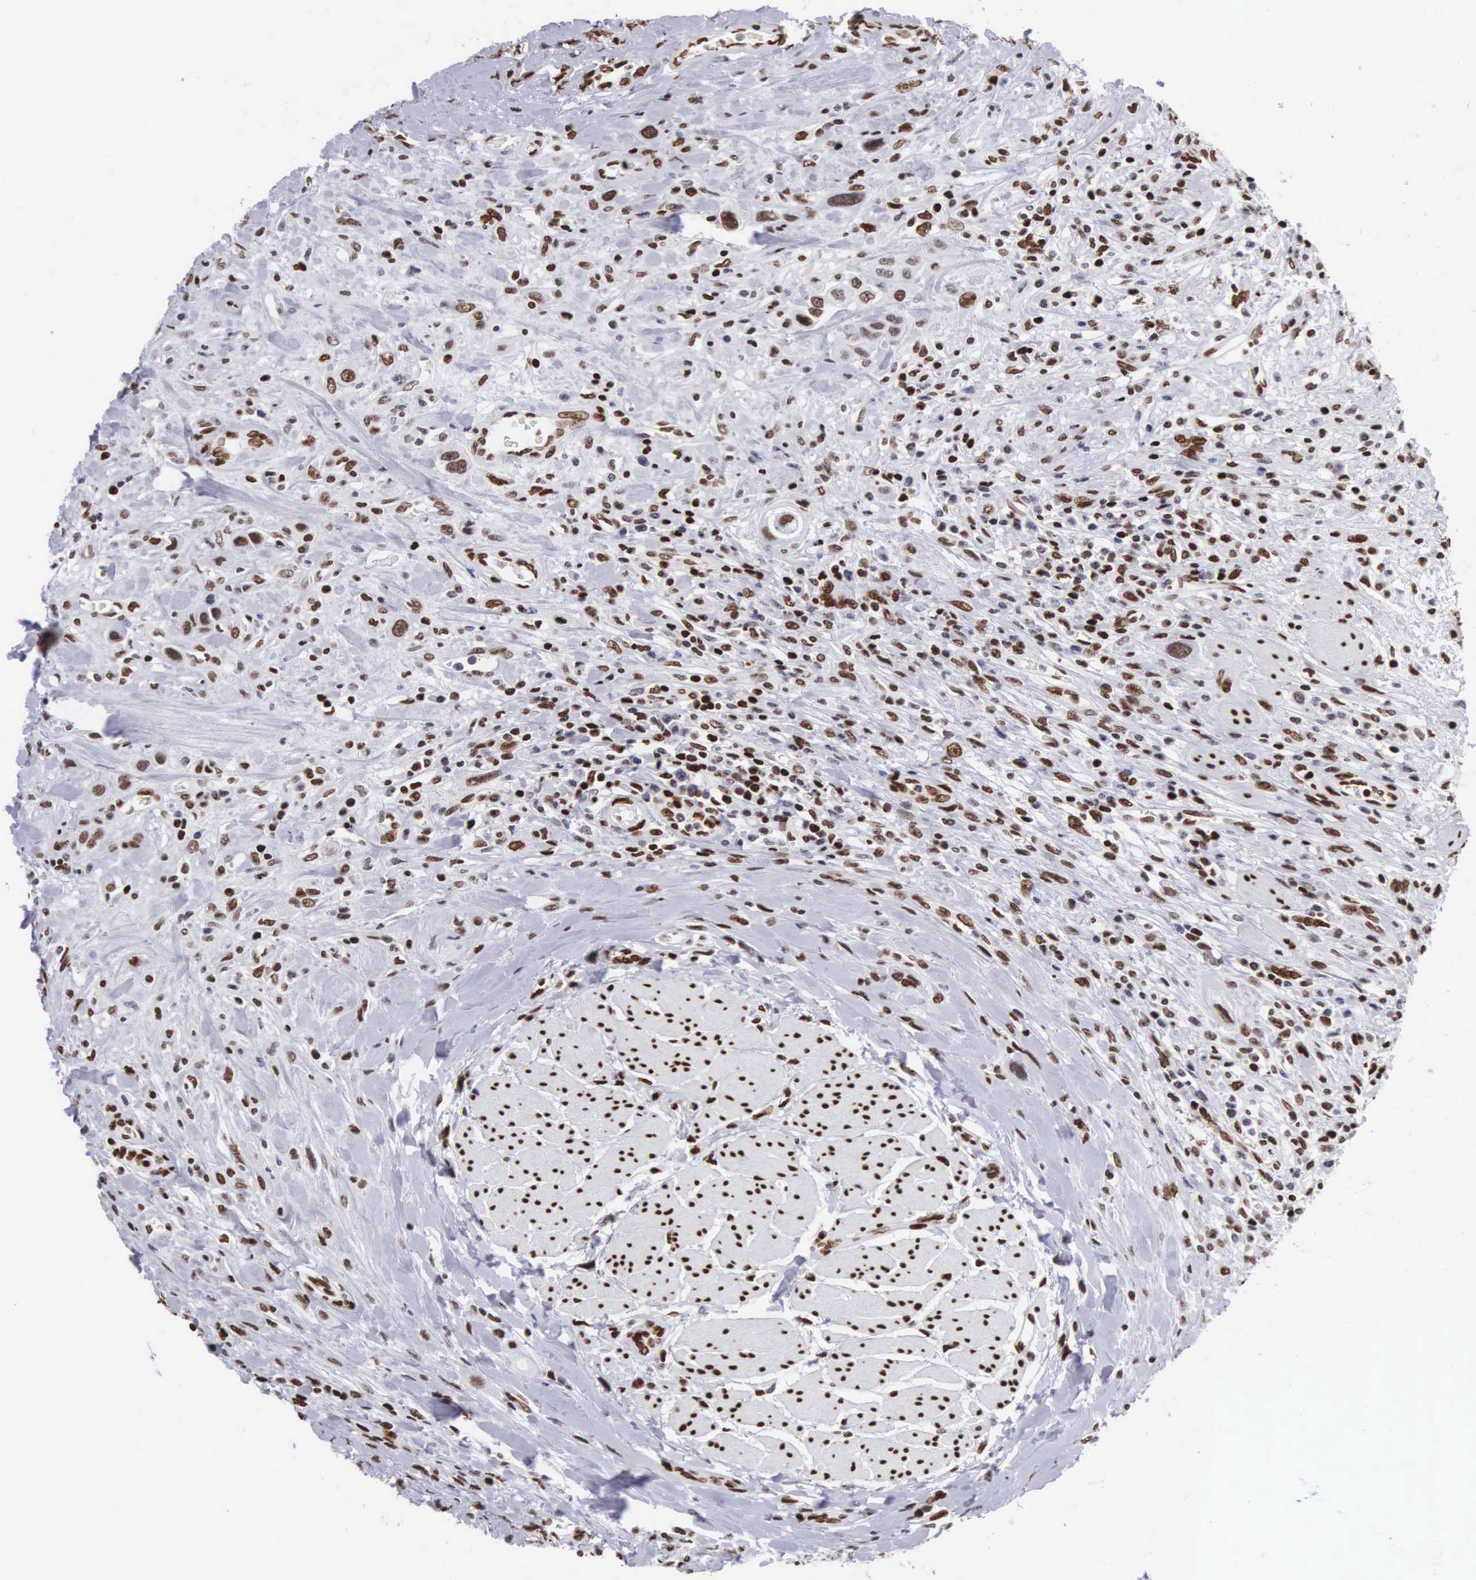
{"staining": {"intensity": "moderate", "quantity": ">75%", "location": "nuclear"}, "tissue": "urothelial cancer", "cell_type": "Tumor cells", "image_type": "cancer", "snomed": [{"axis": "morphology", "description": "Urothelial carcinoma, High grade"}, {"axis": "topography", "description": "Urinary bladder"}], "caption": "Protein staining of urothelial cancer tissue reveals moderate nuclear positivity in about >75% of tumor cells.", "gene": "MECP2", "patient": {"sex": "male", "age": 50}}